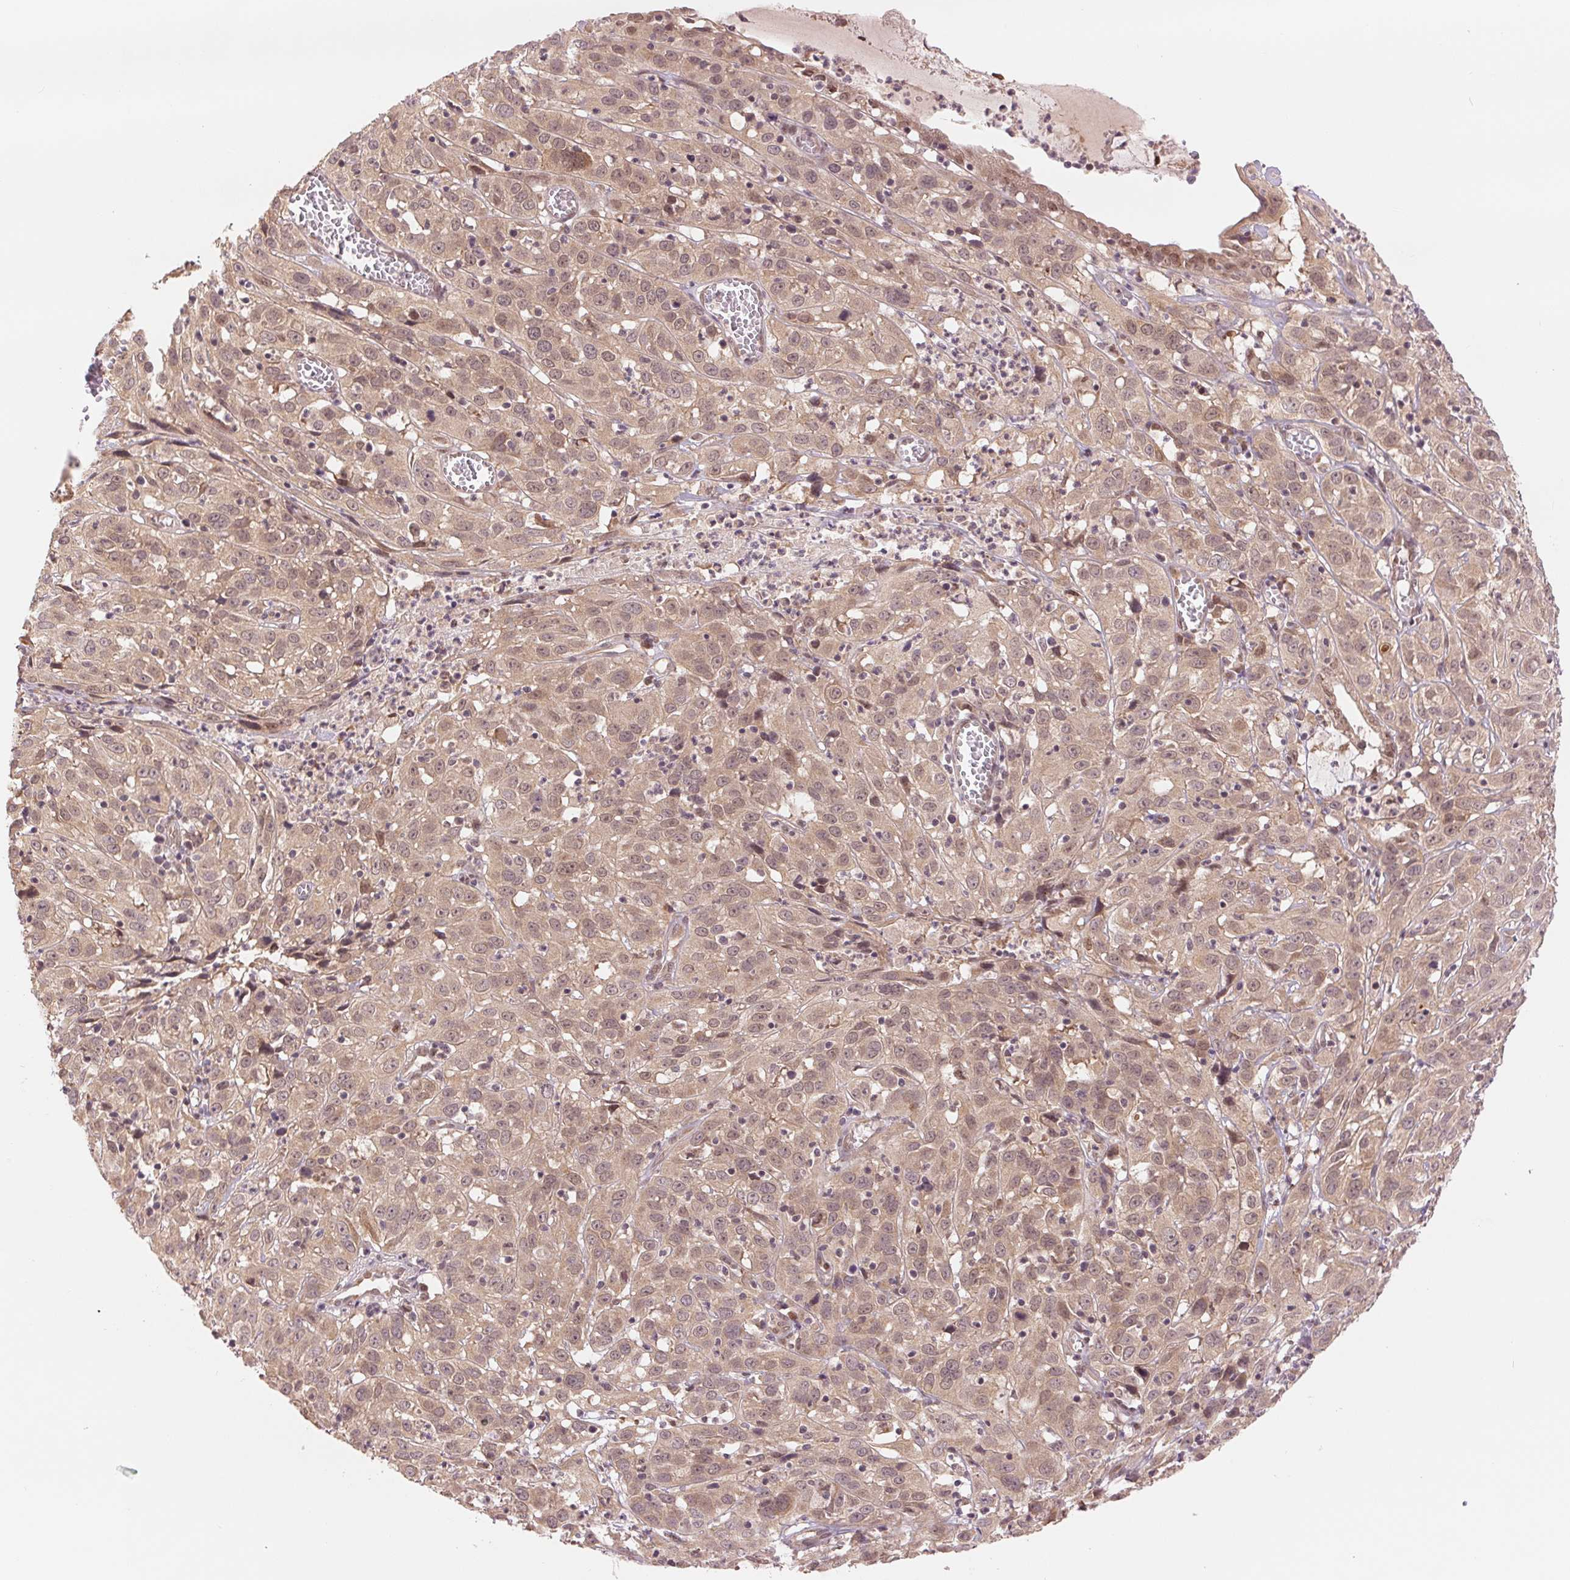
{"staining": {"intensity": "weak", "quantity": ">75%", "location": "cytoplasmic/membranous,nuclear"}, "tissue": "cervical cancer", "cell_type": "Tumor cells", "image_type": "cancer", "snomed": [{"axis": "morphology", "description": "Squamous cell carcinoma, NOS"}, {"axis": "topography", "description": "Cervix"}], "caption": "Immunohistochemical staining of human cervical squamous cell carcinoma shows weak cytoplasmic/membranous and nuclear protein positivity in about >75% of tumor cells. The staining is performed using DAB brown chromogen to label protein expression. The nuclei are counter-stained blue using hematoxylin.", "gene": "ERI3", "patient": {"sex": "female", "age": 32}}